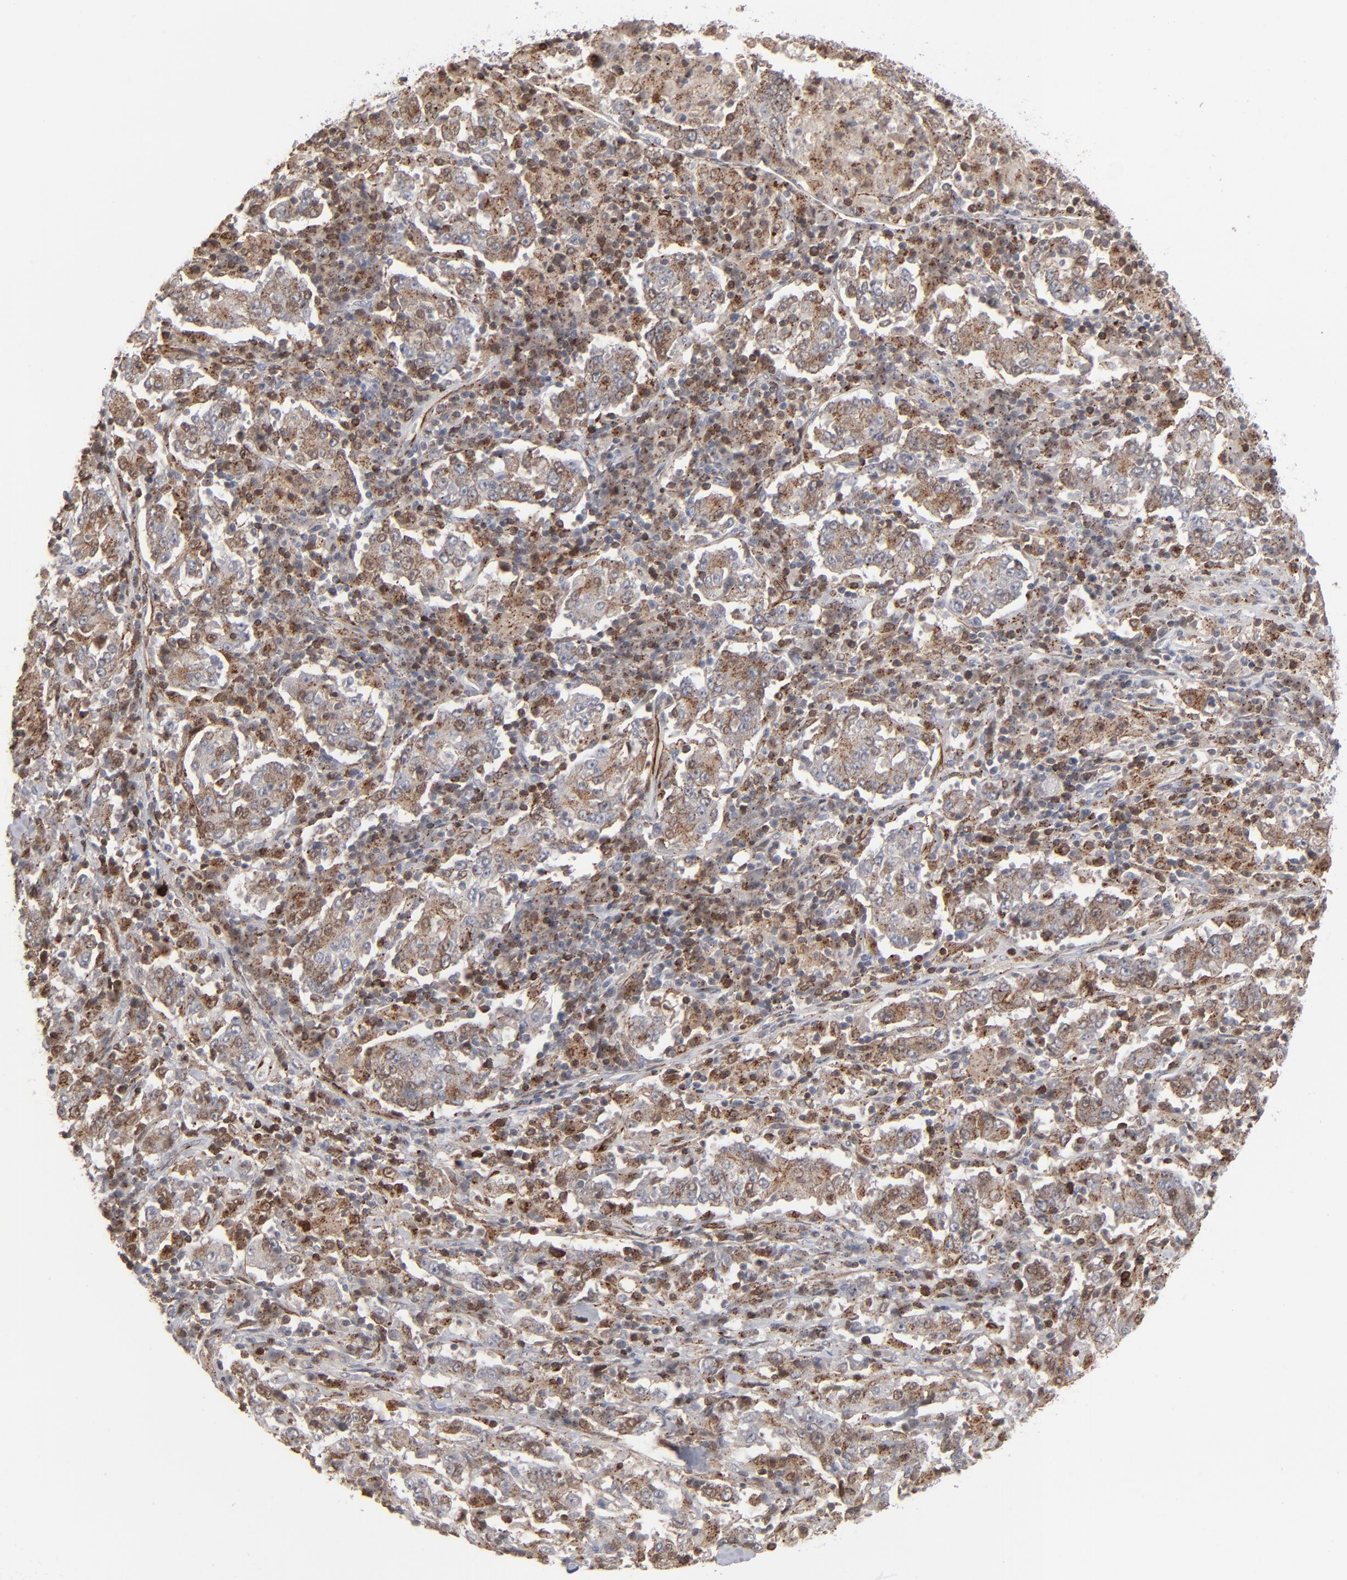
{"staining": {"intensity": "moderate", "quantity": "25%-75%", "location": "cytoplasmic/membranous,nuclear"}, "tissue": "stomach cancer", "cell_type": "Tumor cells", "image_type": "cancer", "snomed": [{"axis": "morphology", "description": "Normal tissue, NOS"}, {"axis": "morphology", "description": "Adenocarcinoma, NOS"}, {"axis": "topography", "description": "Stomach, upper"}, {"axis": "topography", "description": "Stomach"}], "caption": "Stomach adenocarcinoma was stained to show a protein in brown. There is medium levels of moderate cytoplasmic/membranous and nuclear positivity in approximately 25%-75% of tumor cells.", "gene": "STAT4", "patient": {"sex": "male", "age": 59}}